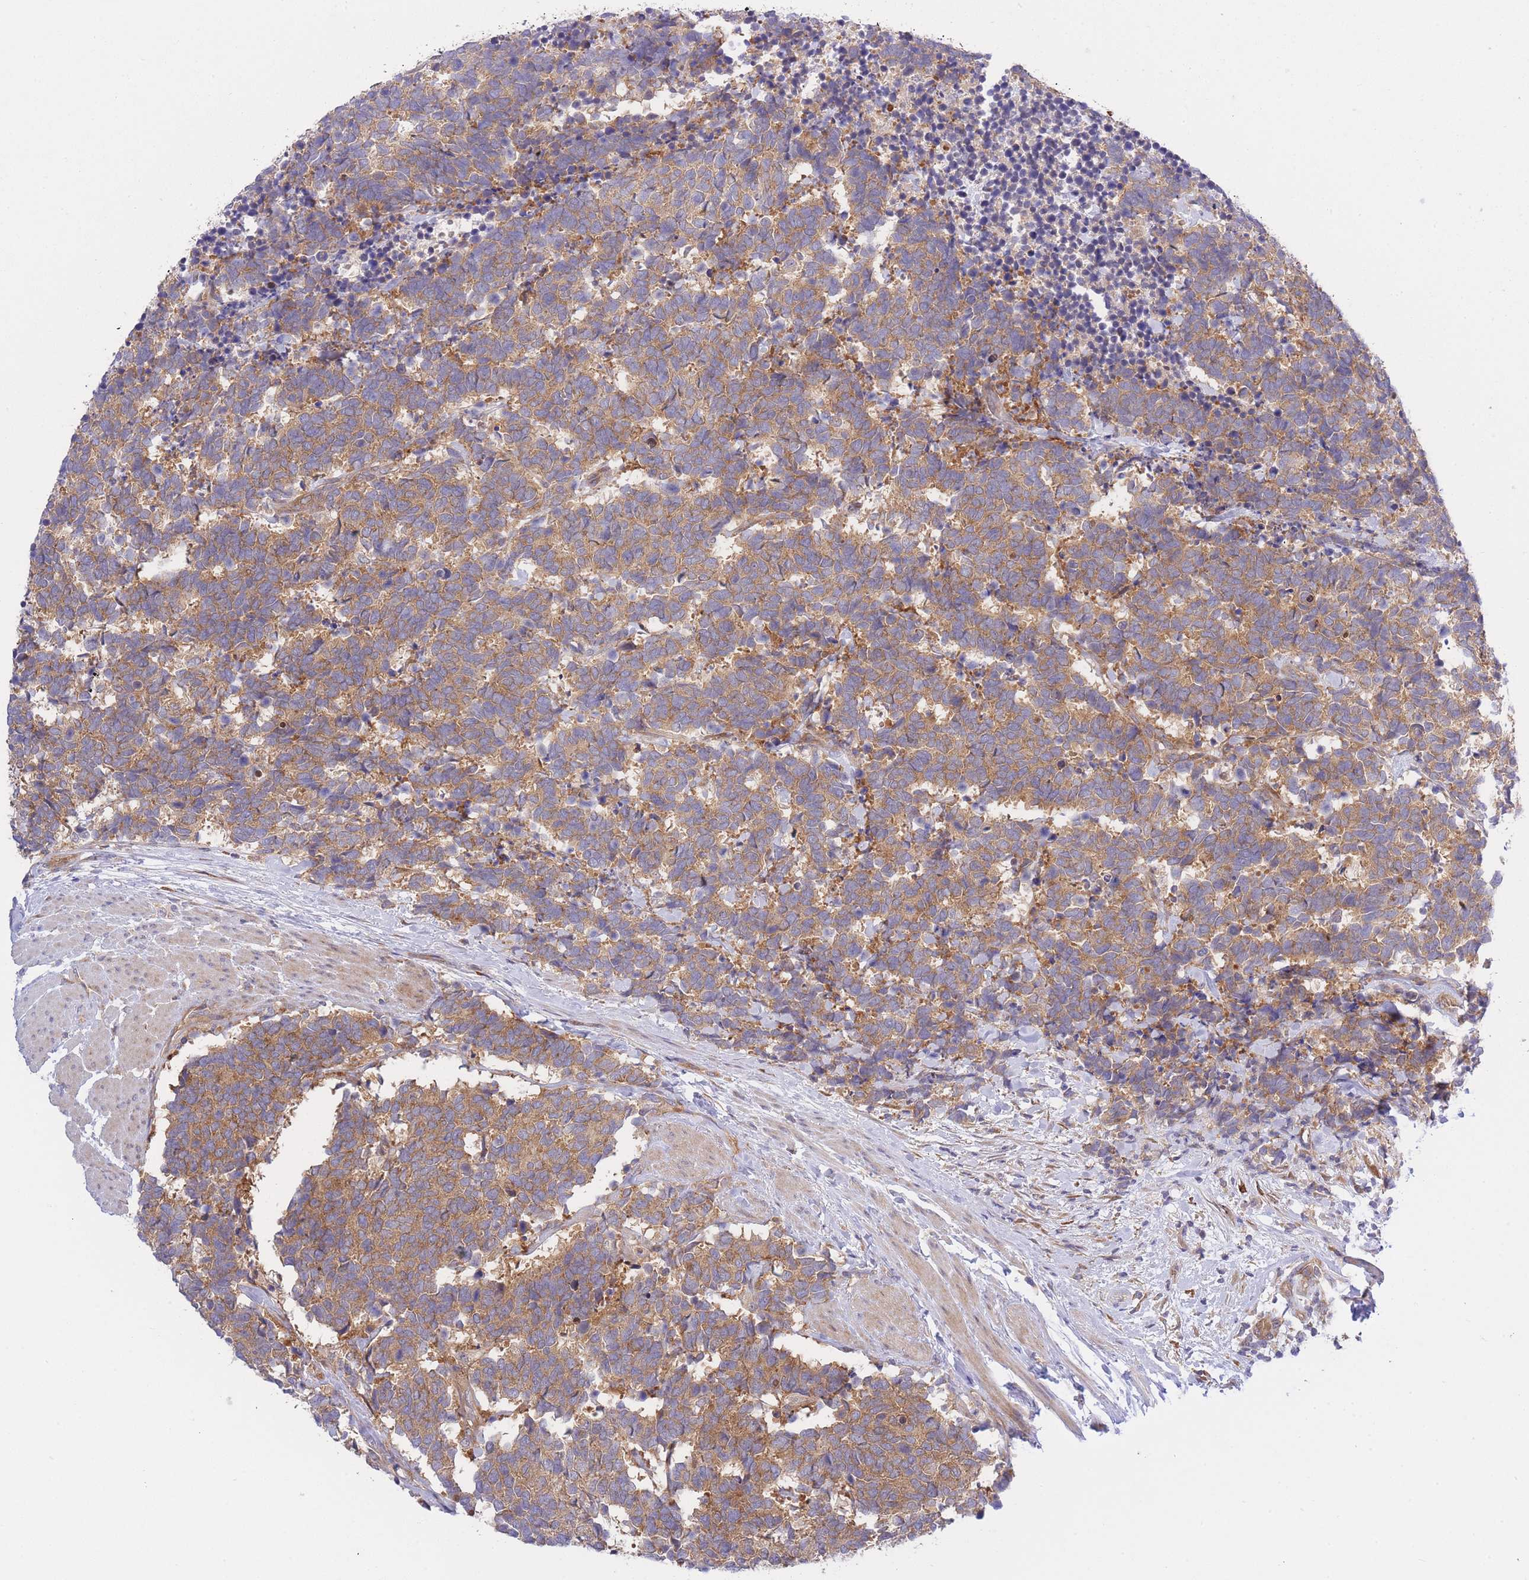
{"staining": {"intensity": "moderate", "quantity": ">75%", "location": "cytoplasmic/membranous"}, "tissue": "carcinoid", "cell_type": "Tumor cells", "image_type": "cancer", "snomed": [{"axis": "morphology", "description": "Carcinoma, NOS"}, {"axis": "morphology", "description": "Carcinoid, malignant, NOS"}, {"axis": "topography", "description": "Prostate"}], "caption": "Immunohistochemistry (DAB (3,3'-diaminobenzidine)) staining of human carcinoid shows moderate cytoplasmic/membranous protein staining in approximately >75% of tumor cells.", "gene": "EIF2B2", "patient": {"sex": "male", "age": 57}}